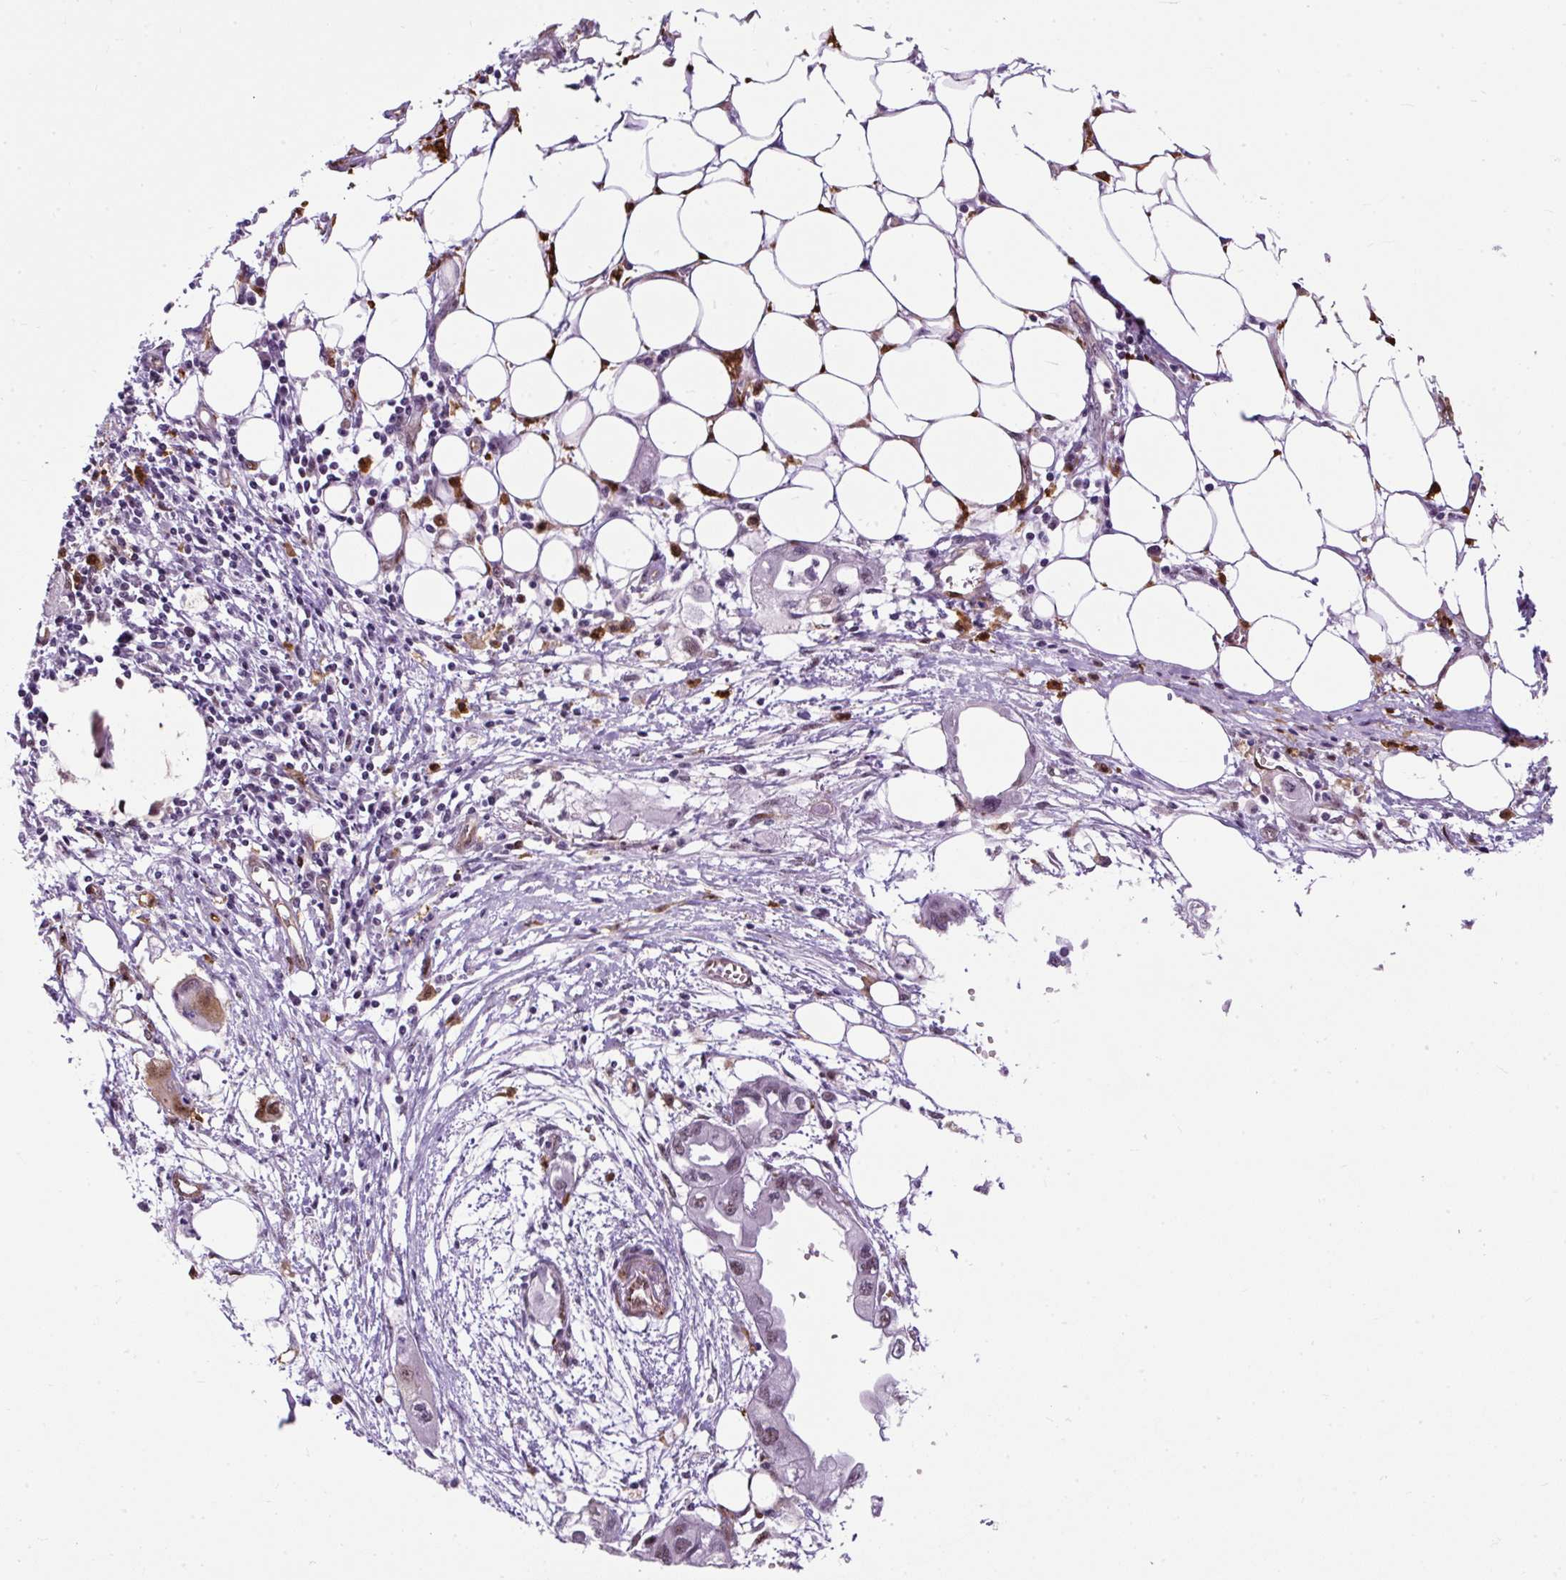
{"staining": {"intensity": "negative", "quantity": "none", "location": "none"}, "tissue": "endometrial cancer", "cell_type": "Tumor cells", "image_type": "cancer", "snomed": [{"axis": "morphology", "description": "Adenocarcinoma, NOS"}, {"axis": "morphology", "description": "Adenocarcinoma, metastatic, NOS"}, {"axis": "topography", "description": "Adipose tissue"}, {"axis": "topography", "description": "Endometrium"}], "caption": "Immunohistochemistry (IHC) photomicrograph of human endometrial cancer (metastatic adenocarcinoma) stained for a protein (brown), which displays no positivity in tumor cells.", "gene": "LUC7L2", "patient": {"sex": "female", "age": 67}}